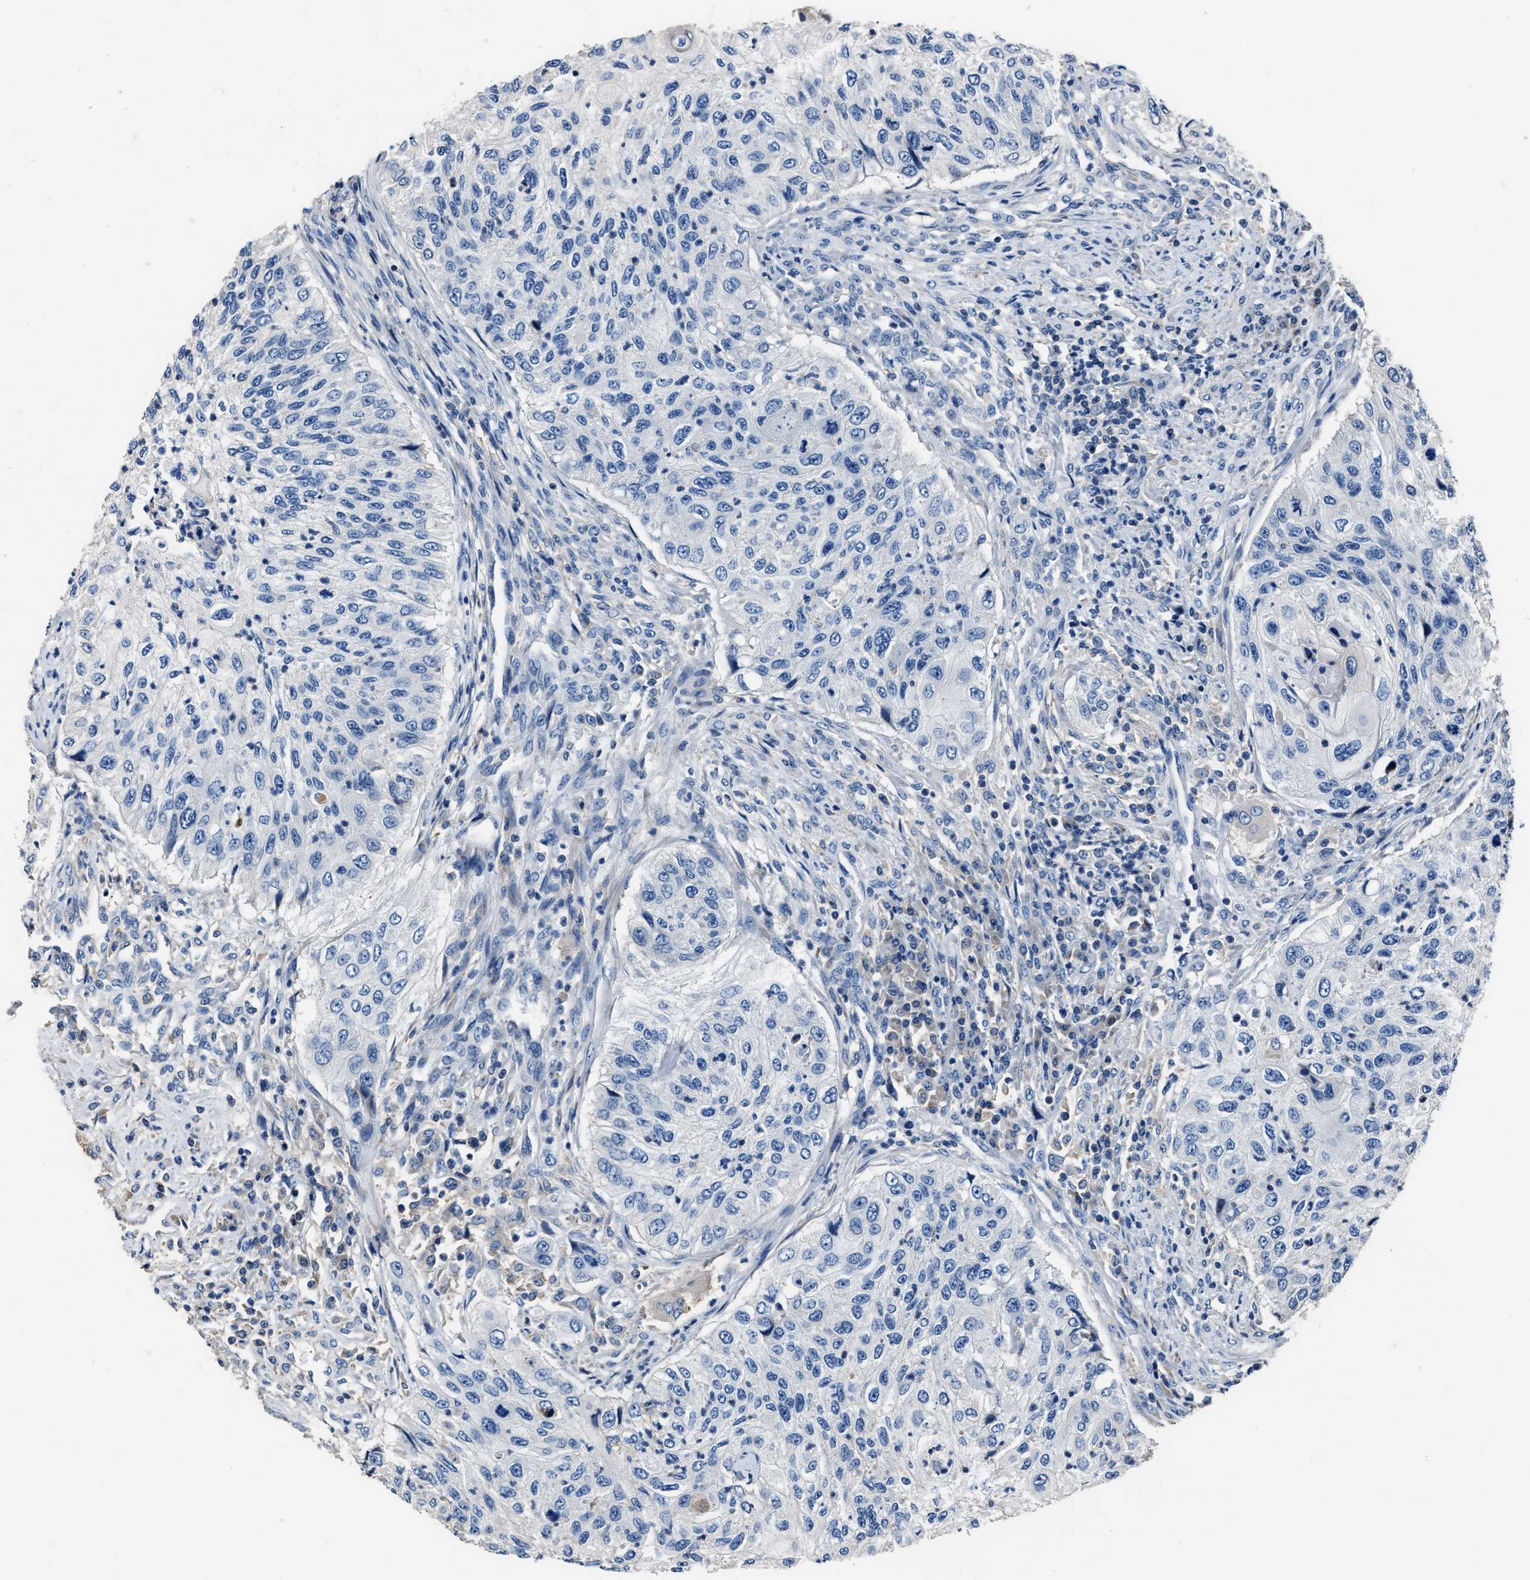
{"staining": {"intensity": "negative", "quantity": "none", "location": "none"}, "tissue": "urothelial cancer", "cell_type": "Tumor cells", "image_type": "cancer", "snomed": [{"axis": "morphology", "description": "Urothelial carcinoma, High grade"}, {"axis": "topography", "description": "Urinary bladder"}], "caption": "Urothelial cancer was stained to show a protein in brown. There is no significant expression in tumor cells.", "gene": "DNAJC24", "patient": {"sex": "female", "age": 60}}